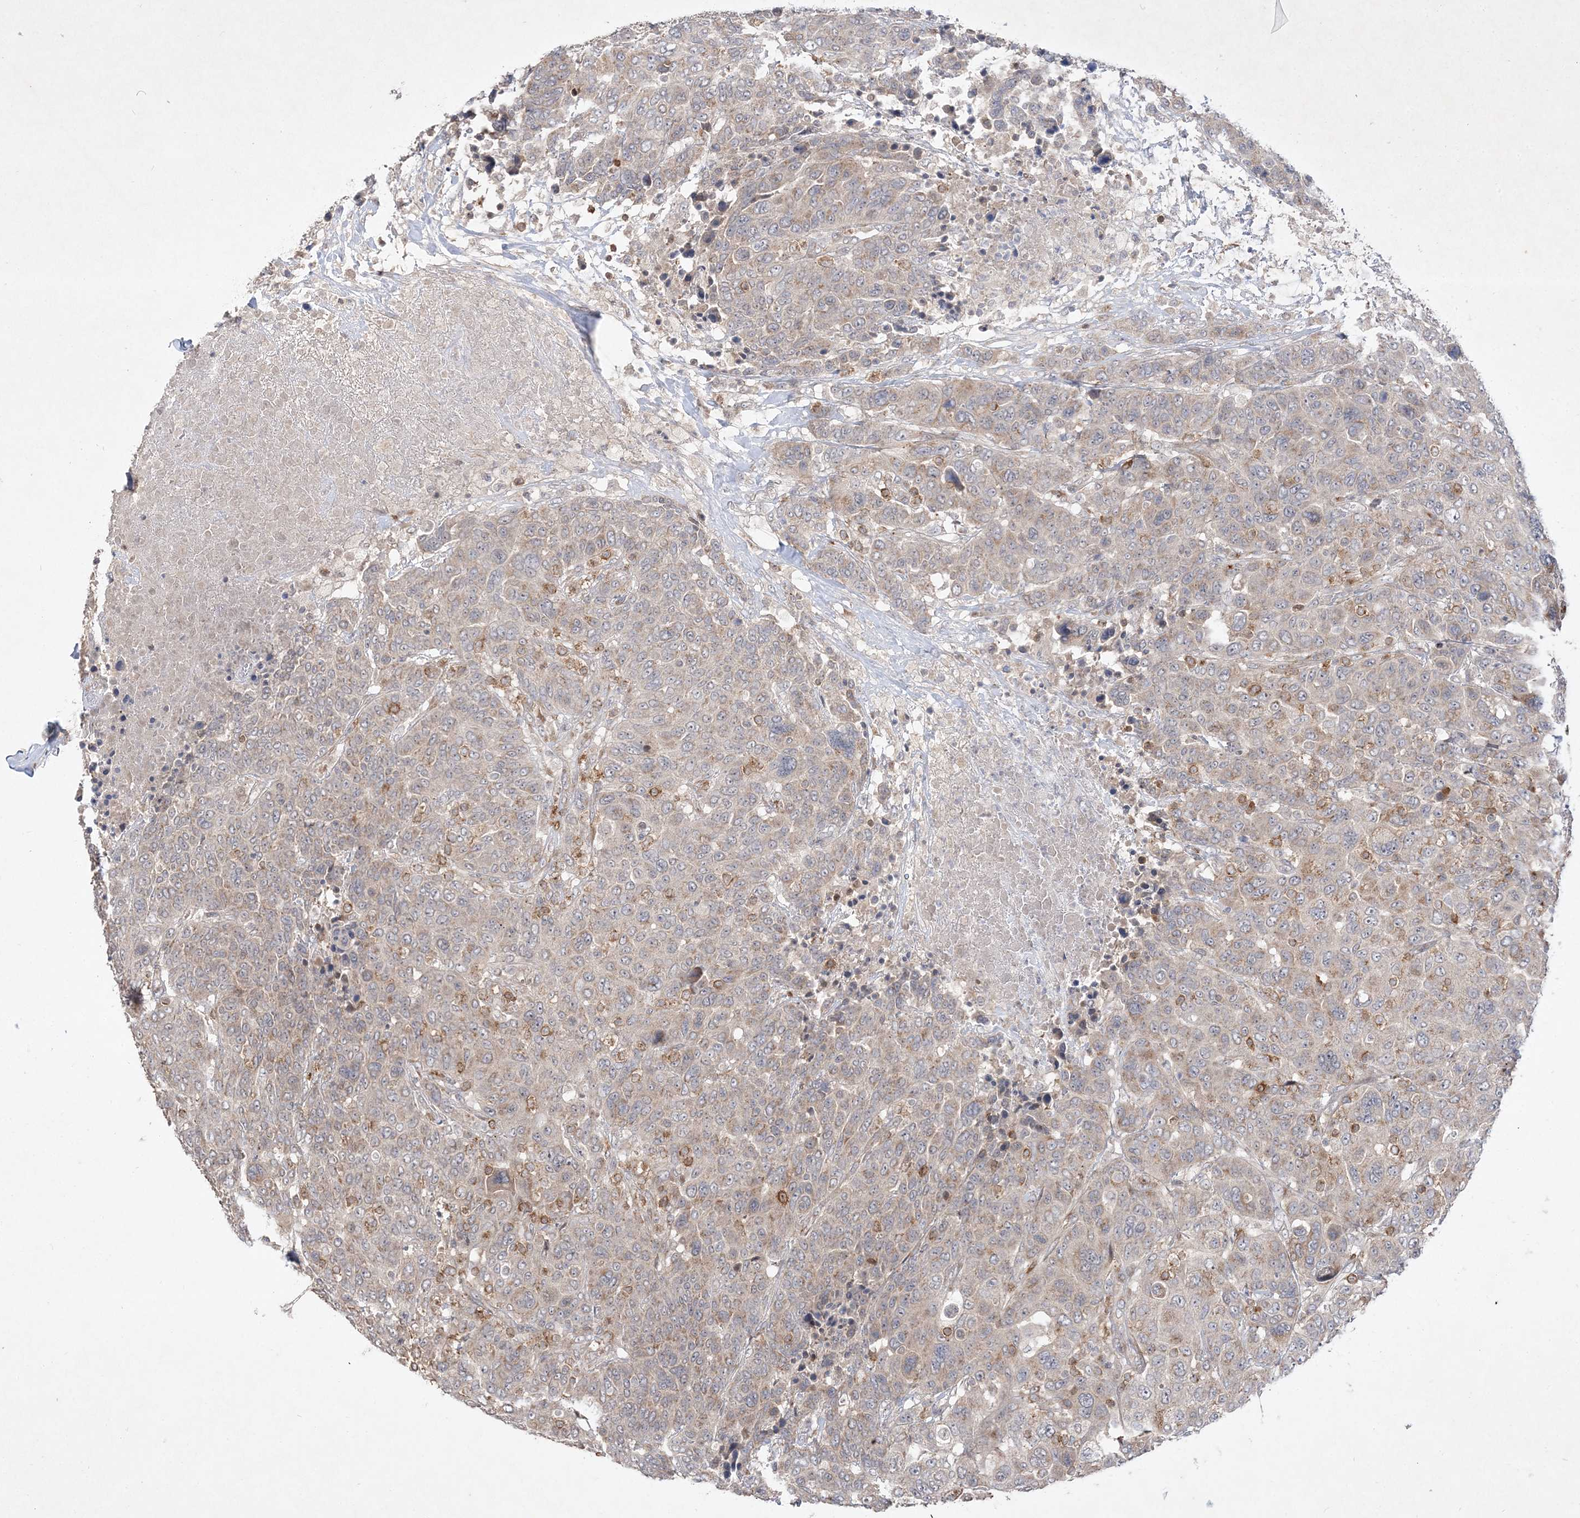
{"staining": {"intensity": "negative", "quantity": "none", "location": "none"}, "tissue": "breast cancer", "cell_type": "Tumor cells", "image_type": "cancer", "snomed": [{"axis": "morphology", "description": "Duct carcinoma"}, {"axis": "topography", "description": "Breast"}], "caption": "Immunohistochemistry (IHC) micrograph of breast cancer stained for a protein (brown), which demonstrates no staining in tumor cells. (DAB (3,3'-diaminobenzidine) immunohistochemistry, high magnification).", "gene": "CLNK", "patient": {"sex": "female", "age": 37}}